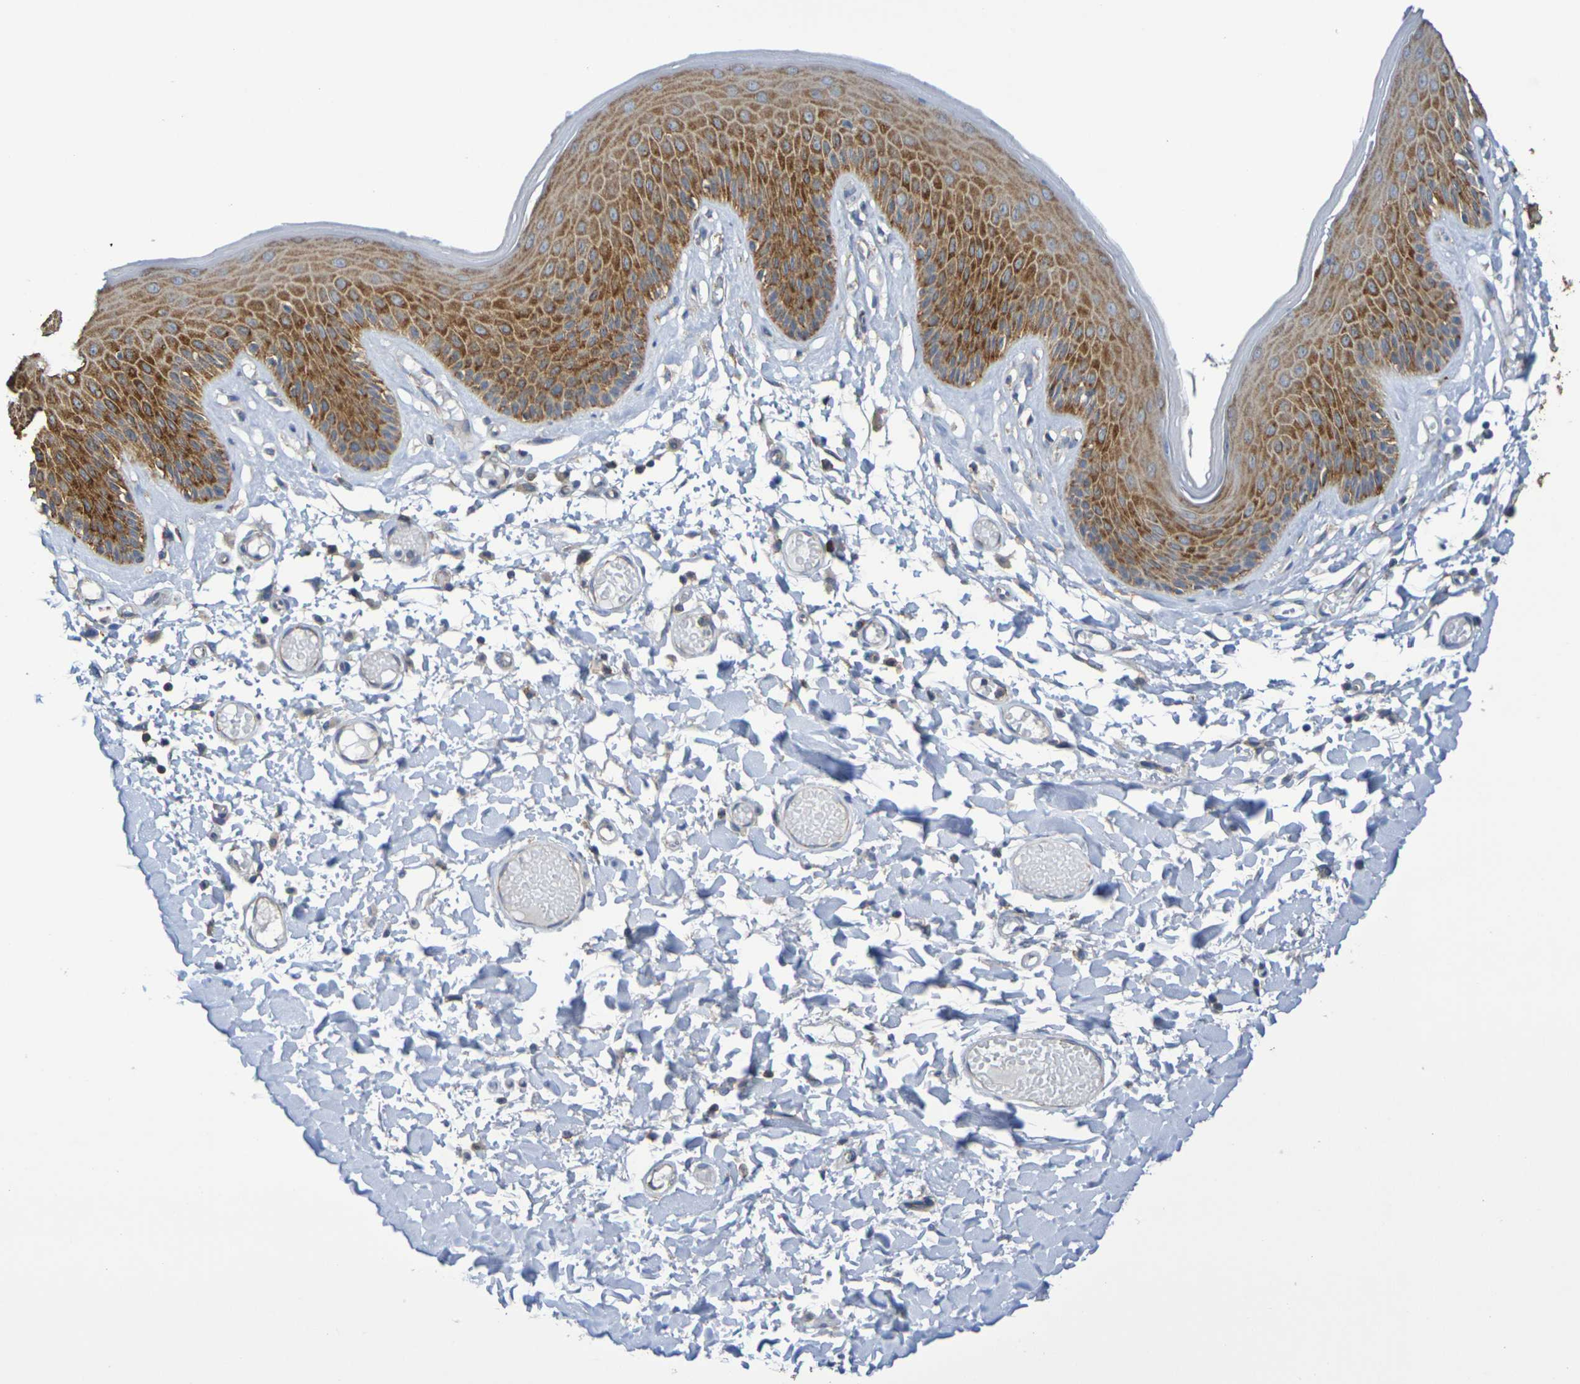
{"staining": {"intensity": "moderate", "quantity": ">75%", "location": "cytoplasmic/membranous"}, "tissue": "skin", "cell_type": "Epidermal cells", "image_type": "normal", "snomed": [{"axis": "morphology", "description": "Normal tissue, NOS"}, {"axis": "topography", "description": "Vulva"}], "caption": "Immunohistochemical staining of benign skin reveals moderate cytoplasmic/membranous protein positivity in about >75% of epidermal cells.", "gene": "CHRNB1", "patient": {"sex": "female", "age": 73}}